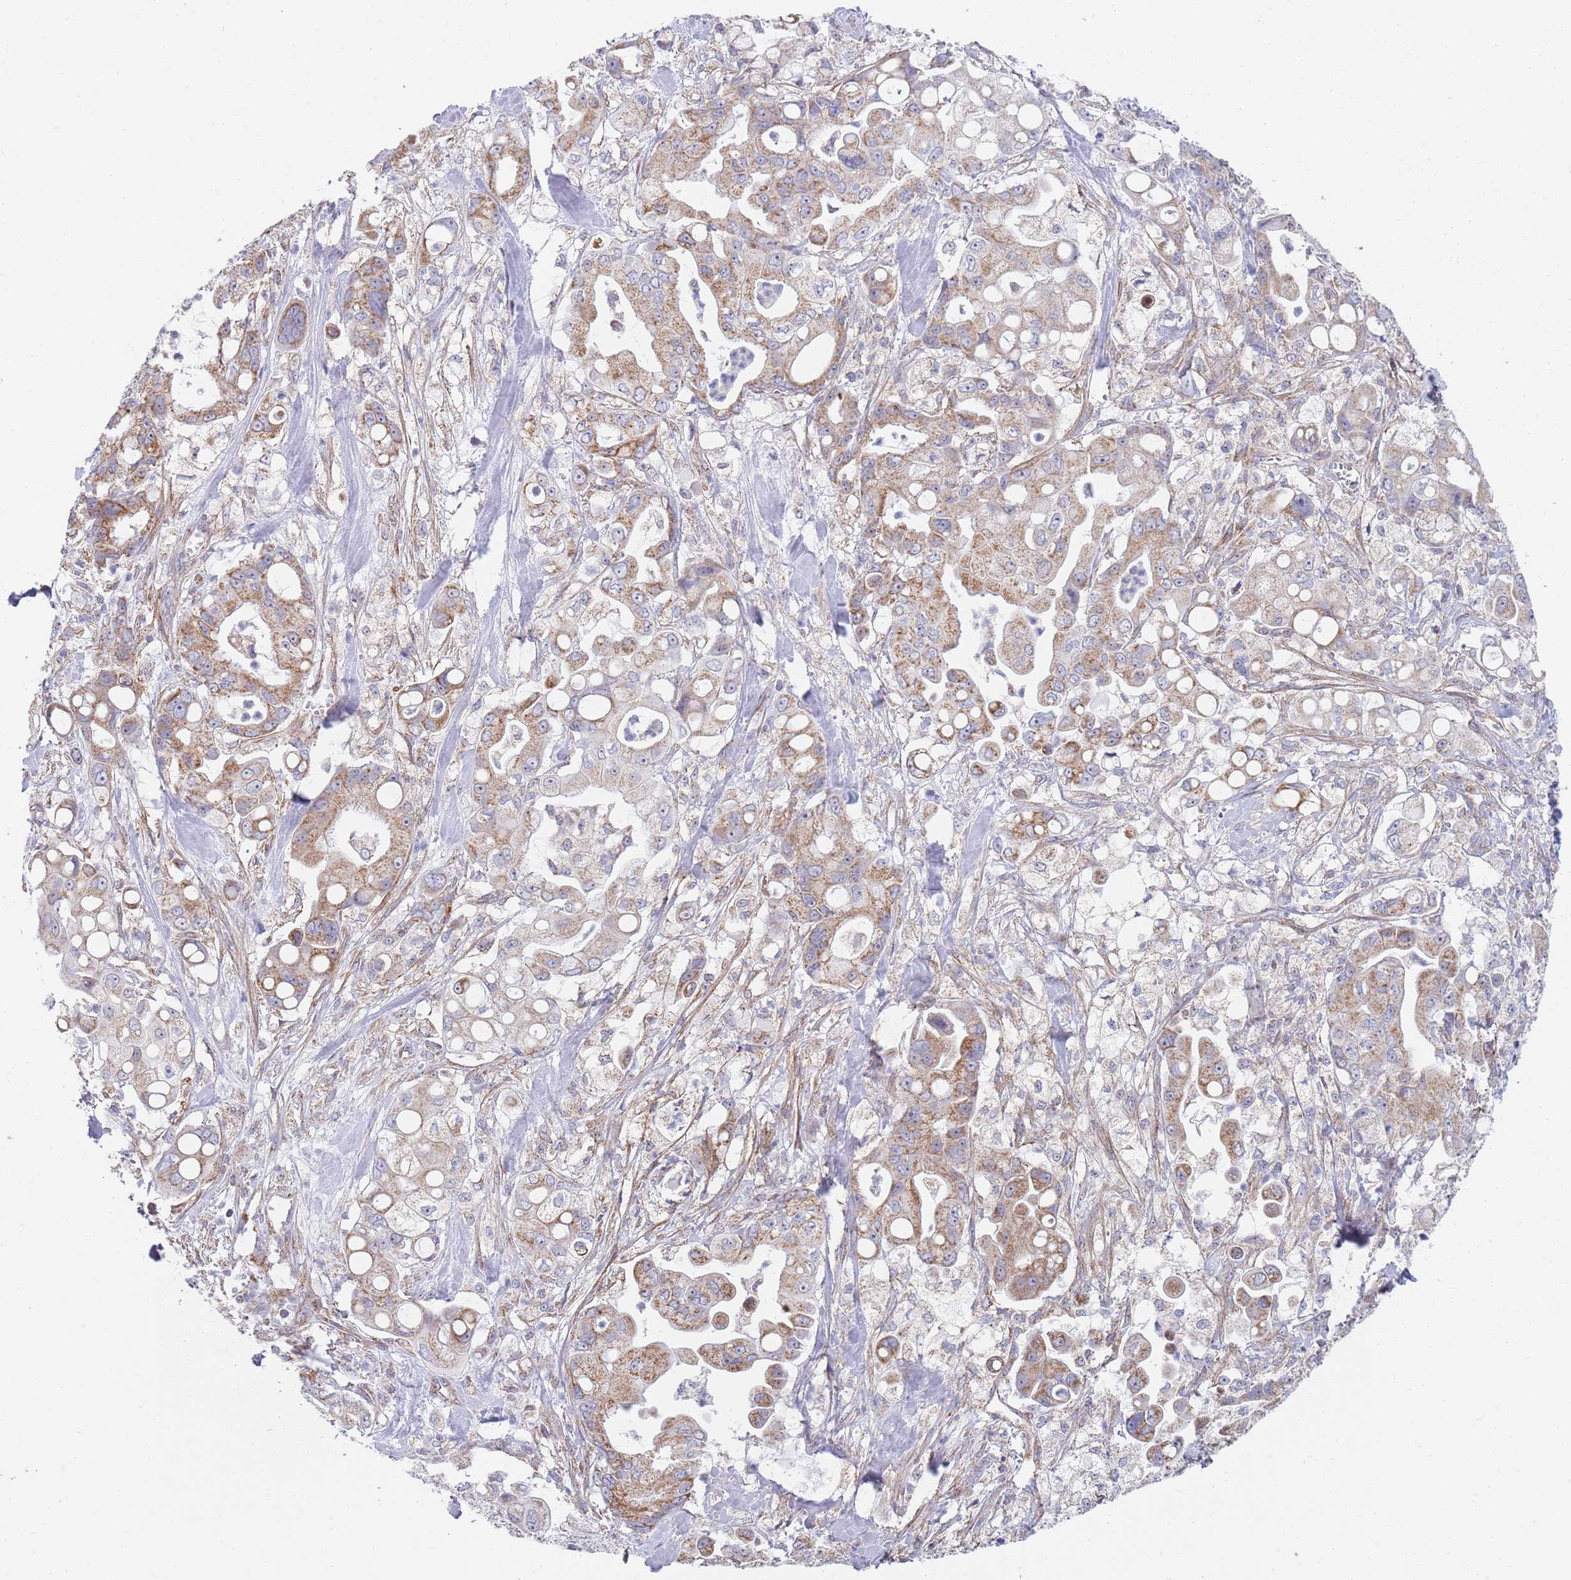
{"staining": {"intensity": "moderate", "quantity": ">75%", "location": "cytoplasmic/membranous"}, "tissue": "pancreatic cancer", "cell_type": "Tumor cells", "image_type": "cancer", "snomed": [{"axis": "morphology", "description": "Adenocarcinoma, NOS"}, {"axis": "topography", "description": "Pancreas"}], "caption": "Pancreatic cancer stained with a protein marker reveals moderate staining in tumor cells.", "gene": "PWWP3A", "patient": {"sex": "male", "age": 68}}